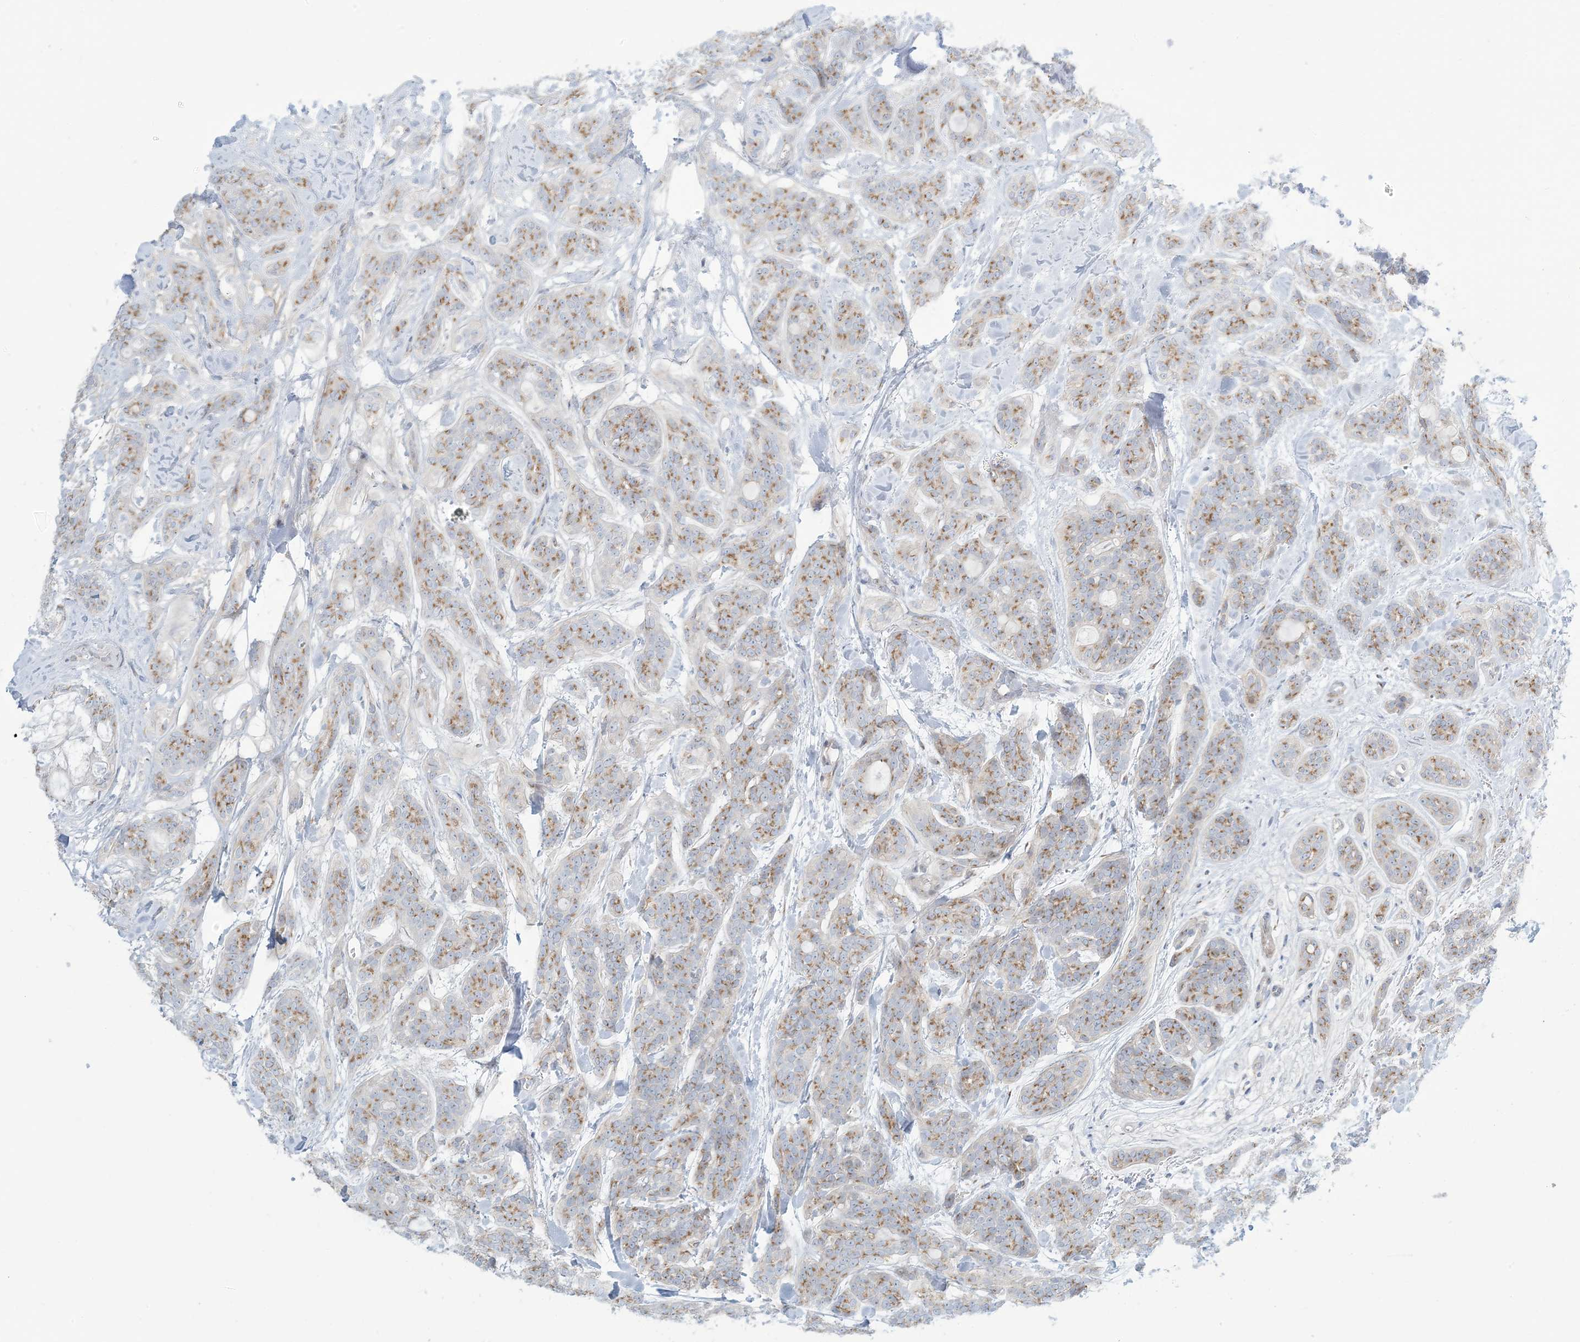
{"staining": {"intensity": "moderate", "quantity": ">75%", "location": "cytoplasmic/membranous"}, "tissue": "head and neck cancer", "cell_type": "Tumor cells", "image_type": "cancer", "snomed": [{"axis": "morphology", "description": "Adenocarcinoma, NOS"}, {"axis": "topography", "description": "Head-Neck"}], "caption": "DAB (3,3'-diaminobenzidine) immunohistochemical staining of head and neck adenocarcinoma exhibits moderate cytoplasmic/membranous protein positivity in about >75% of tumor cells.", "gene": "AFTPH", "patient": {"sex": "male", "age": 66}}